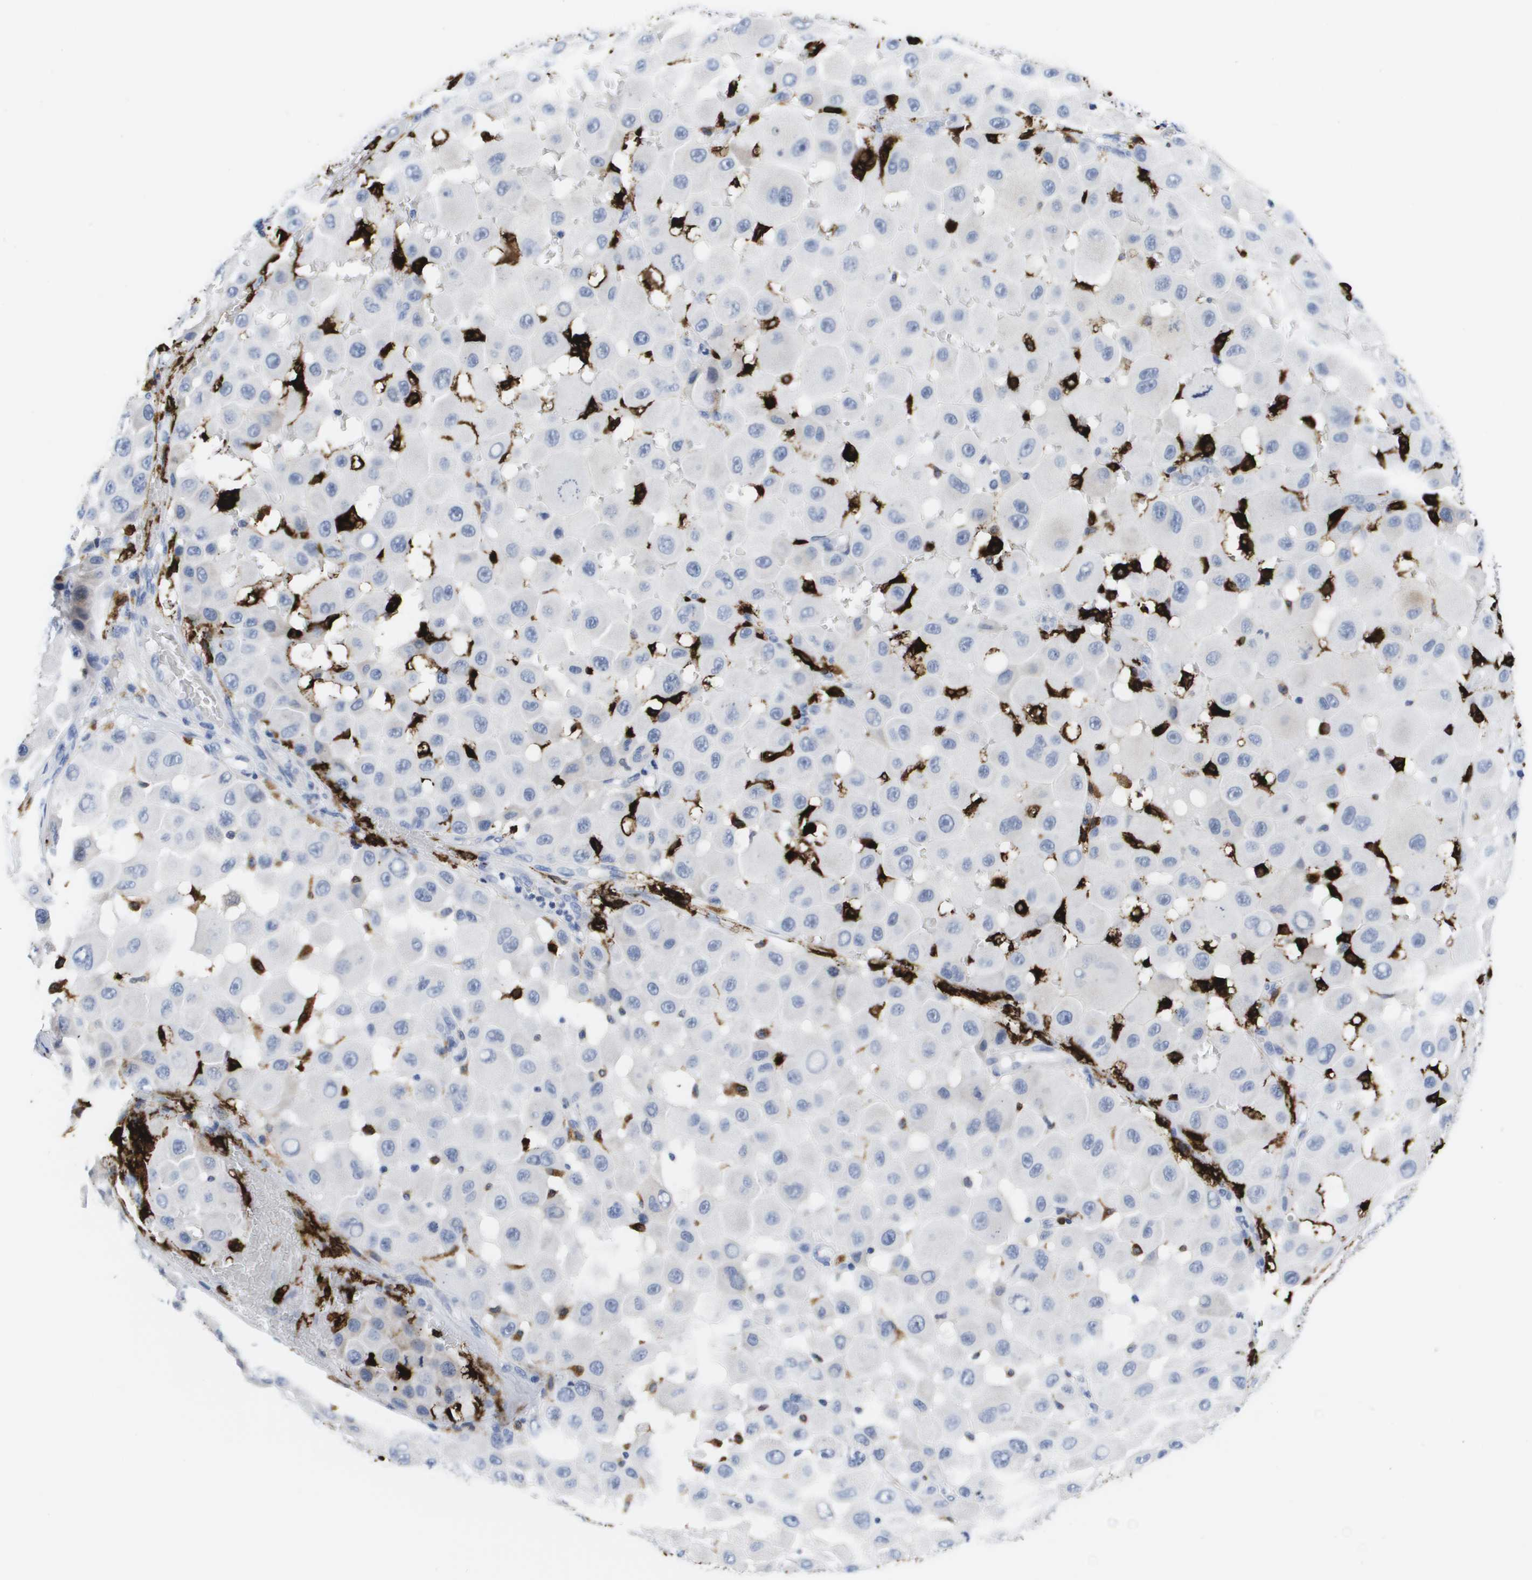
{"staining": {"intensity": "negative", "quantity": "none", "location": "none"}, "tissue": "melanoma", "cell_type": "Tumor cells", "image_type": "cancer", "snomed": [{"axis": "morphology", "description": "Malignant melanoma, NOS"}, {"axis": "topography", "description": "Skin"}], "caption": "This micrograph is of malignant melanoma stained with immunohistochemistry to label a protein in brown with the nuclei are counter-stained blue. There is no staining in tumor cells.", "gene": "HMOX1", "patient": {"sex": "female", "age": 81}}